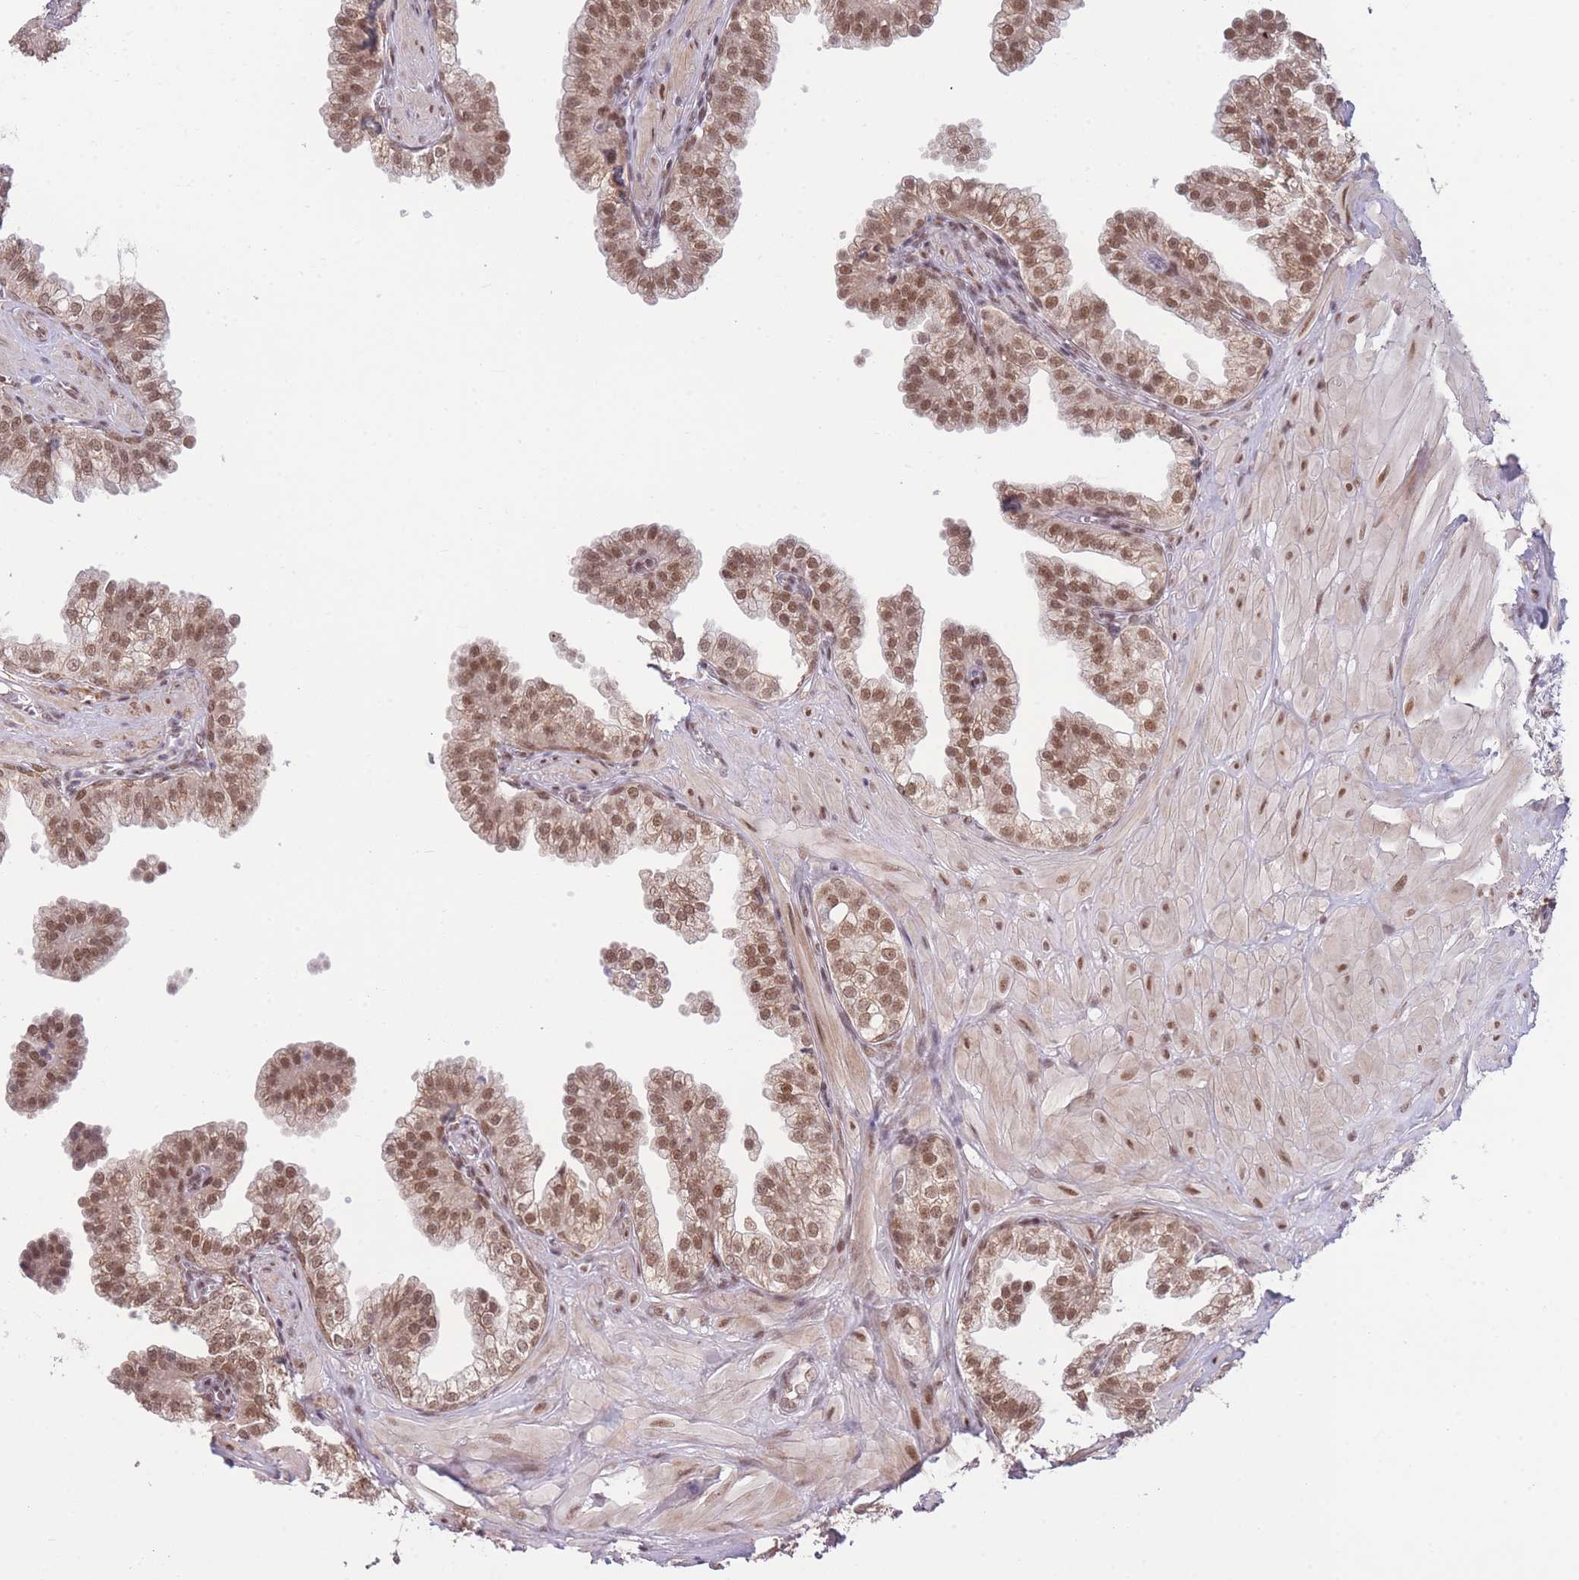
{"staining": {"intensity": "moderate", "quantity": ">75%", "location": "nuclear"}, "tissue": "prostate", "cell_type": "Glandular cells", "image_type": "normal", "snomed": [{"axis": "morphology", "description": "Normal tissue, NOS"}, {"axis": "topography", "description": "Prostate"}, {"axis": "topography", "description": "Peripheral nerve tissue"}], "caption": "Prostate stained with IHC displays moderate nuclear expression in about >75% of glandular cells. The staining was performed using DAB, with brown indicating positive protein expression. Nuclei are stained blue with hematoxylin.", "gene": "CARD8", "patient": {"sex": "male", "age": 55}}